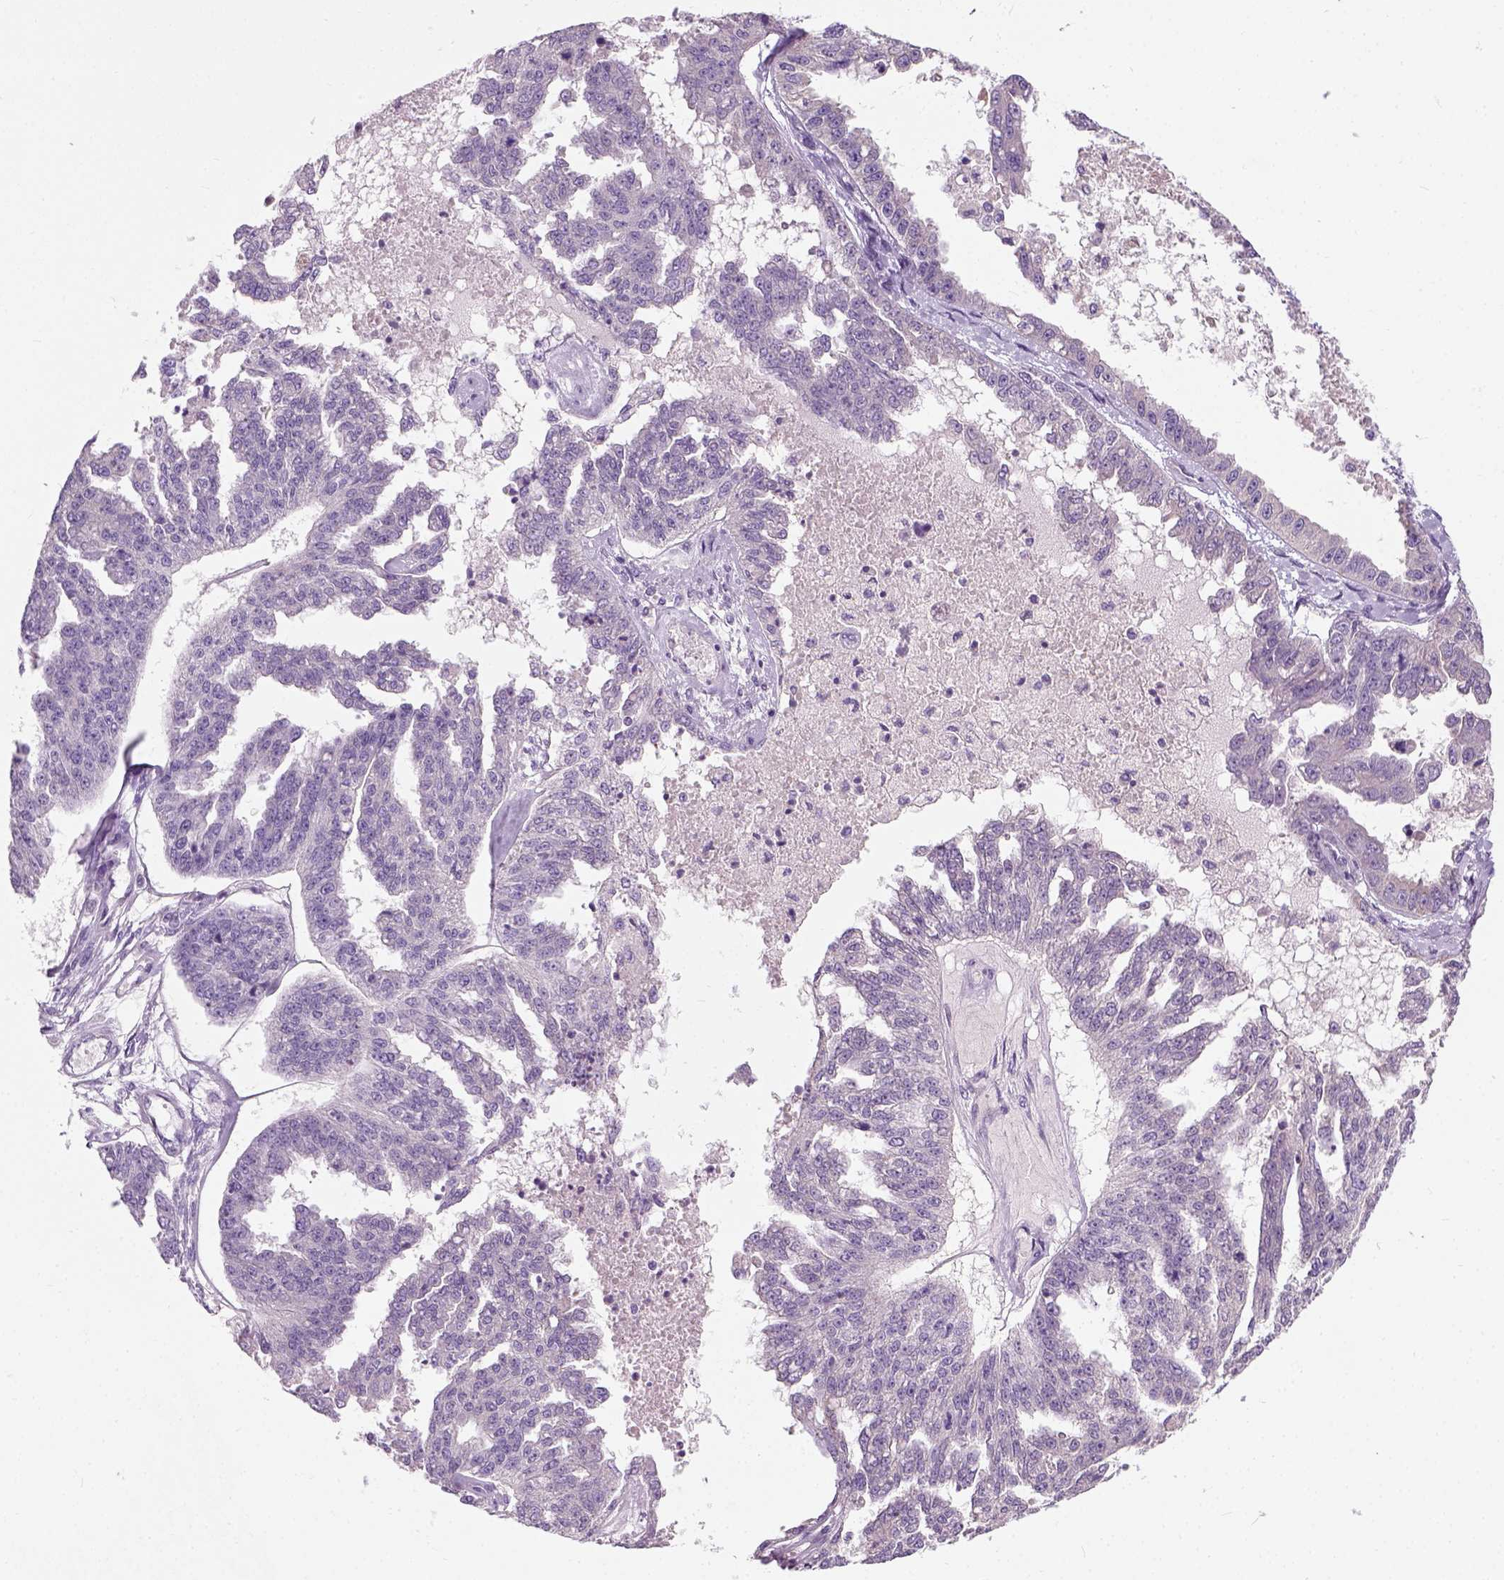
{"staining": {"intensity": "negative", "quantity": "none", "location": "none"}, "tissue": "ovarian cancer", "cell_type": "Tumor cells", "image_type": "cancer", "snomed": [{"axis": "morphology", "description": "Cystadenocarcinoma, serous, NOS"}, {"axis": "topography", "description": "Ovary"}], "caption": "The image reveals no staining of tumor cells in ovarian serous cystadenocarcinoma. Nuclei are stained in blue.", "gene": "TRIM72", "patient": {"sex": "female", "age": 58}}